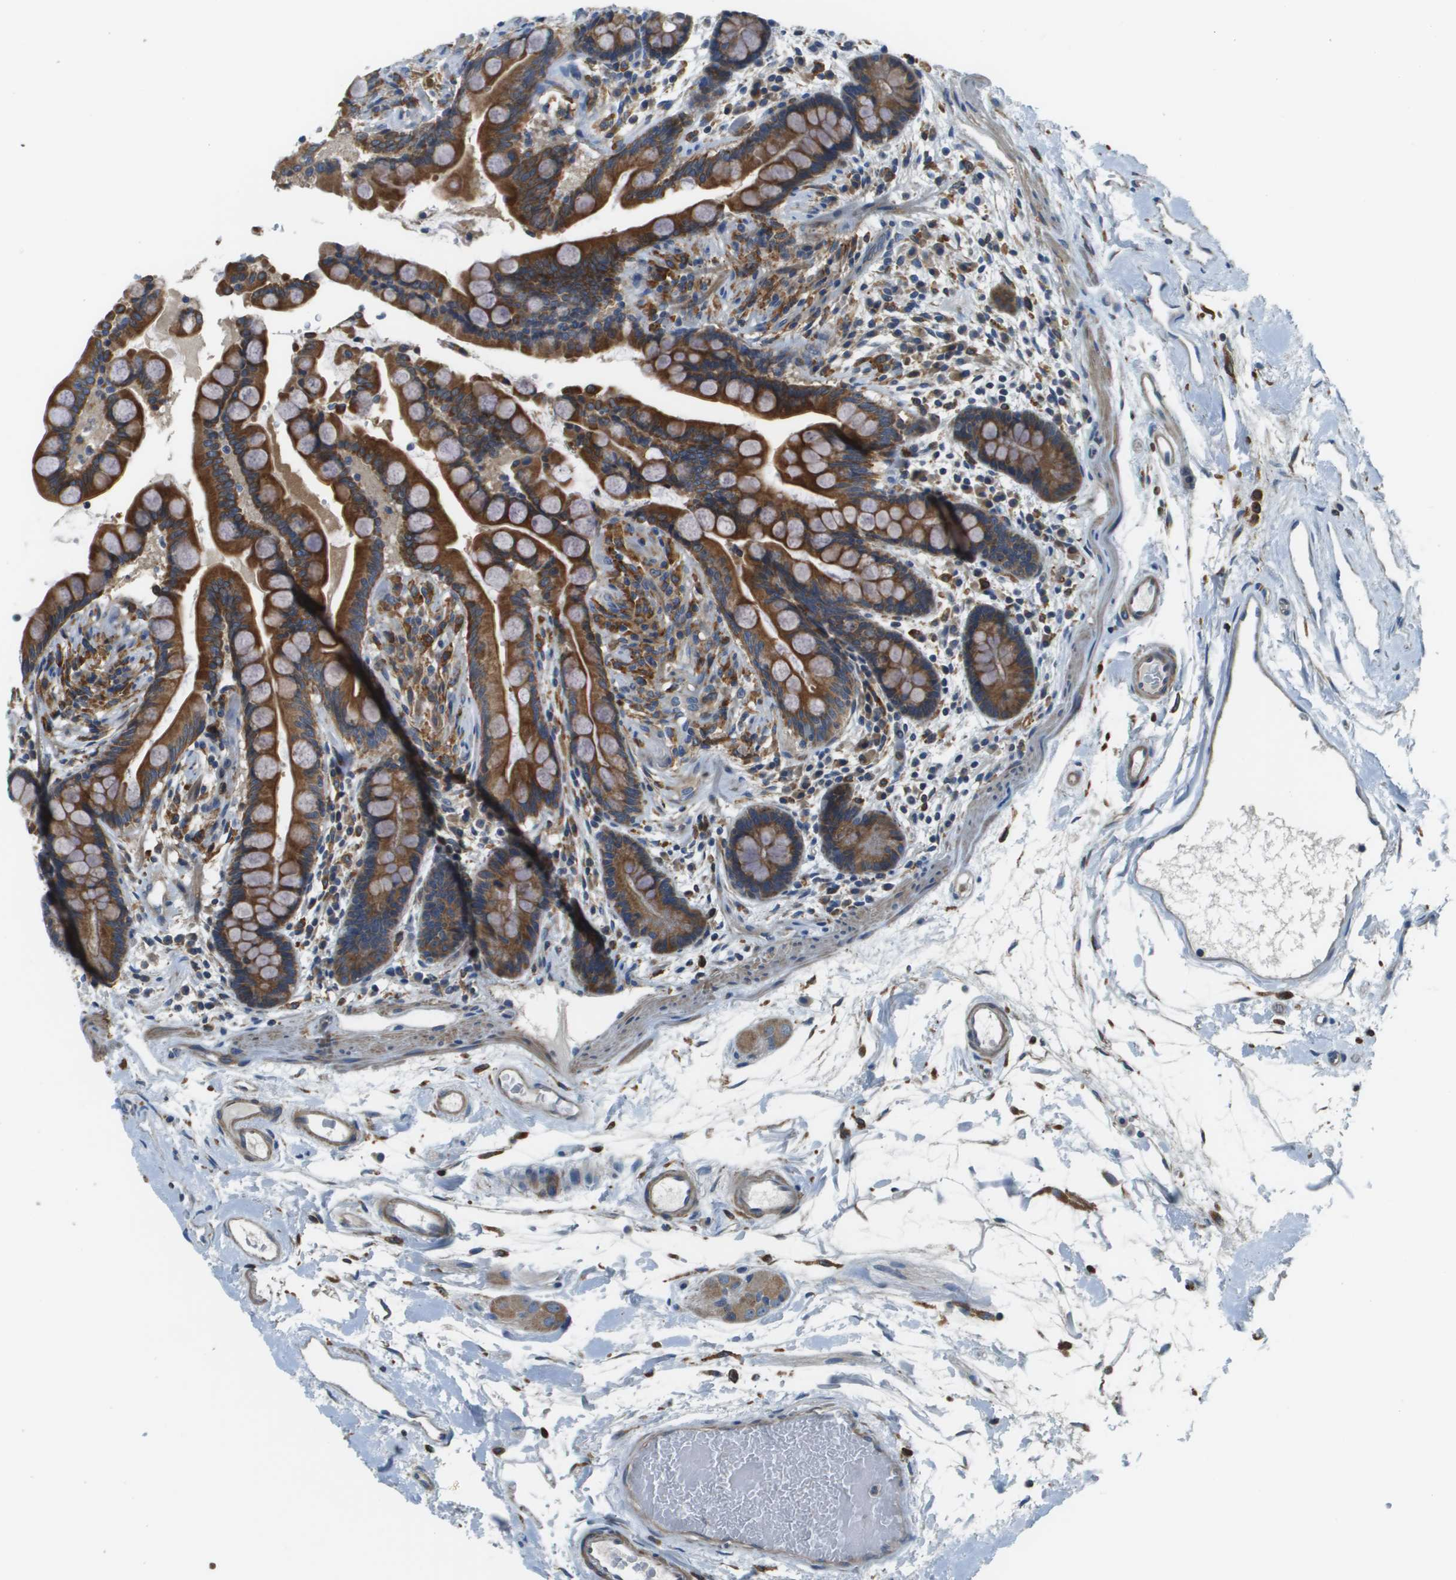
{"staining": {"intensity": "moderate", "quantity": "25%-75%", "location": "cytoplasmic/membranous"}, "tissue": "colon", "cell_type": "Endothelial cells", "image_type": "normal", "snomed": [{"axis": "morphology", "description": "Normal tissue, NOS"}, {"axis": "topography", "description": "Colon"}], "caption": "Moderate cytoplasmic/membranous protein expression is present in about 25%-75% of endothelial cells in colon.", "gene": "CNPY3", "patient": {"sex": "male", "age": 73}}